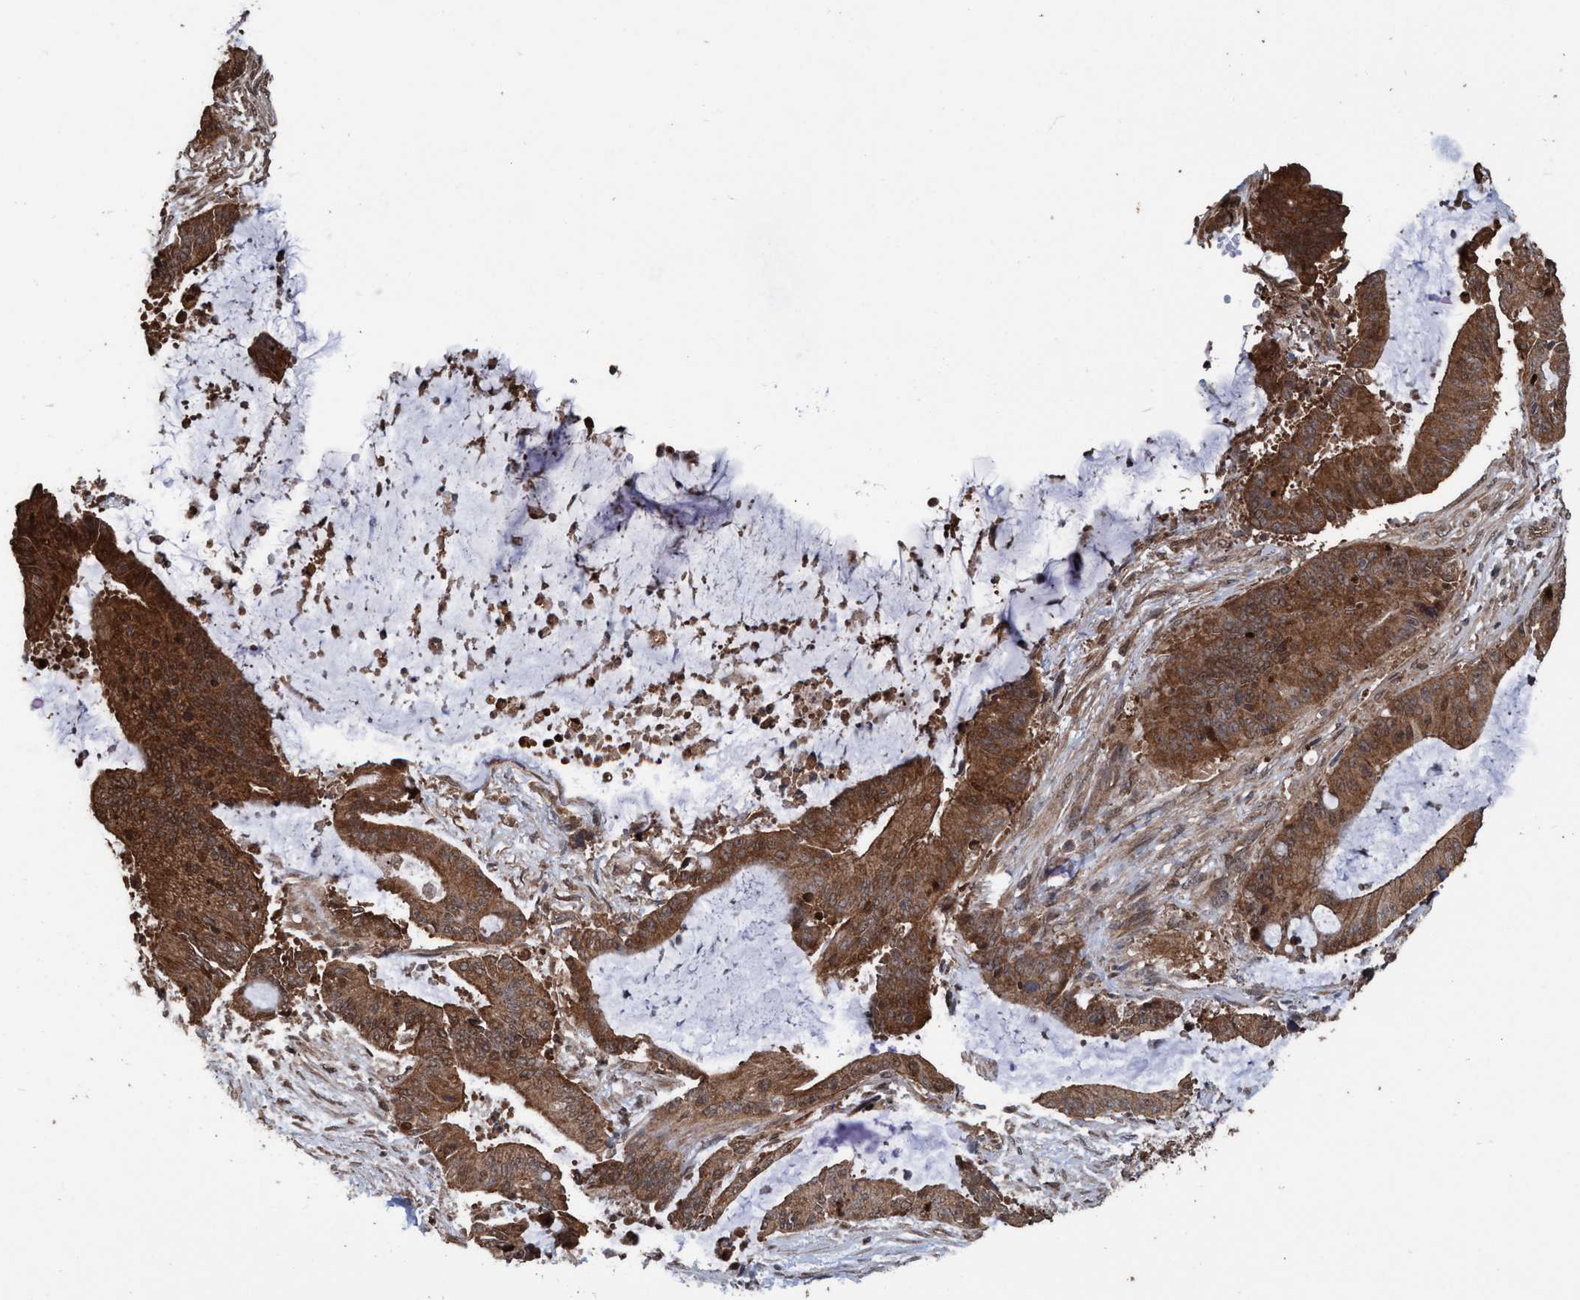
{"staining": {"intensity": "strong", "quantity": ">75%", "location": "cytoplasmic/membranous,nuclear"}, "tissue": "liver cancer", "cell_type": "Tumor cells", "image_type": "cancer", "snomed": [{"axis": "morphology", "description": "Cholangiocarcinoma"}, {"axis": "topography", "description": "Liver"}], "caption": "This micrograph shows liver cancer (cholangiocarcinoma) stained with immunohistochemistry (IHC) to label a protein in brown. The cytoplasmic/membranous and nuclear of tumor cells show strong positivity for the protein. Nuclei are counter-stained blue.", "gene": "TRPC7", "patient": {"sex": "female", "age": 73}}